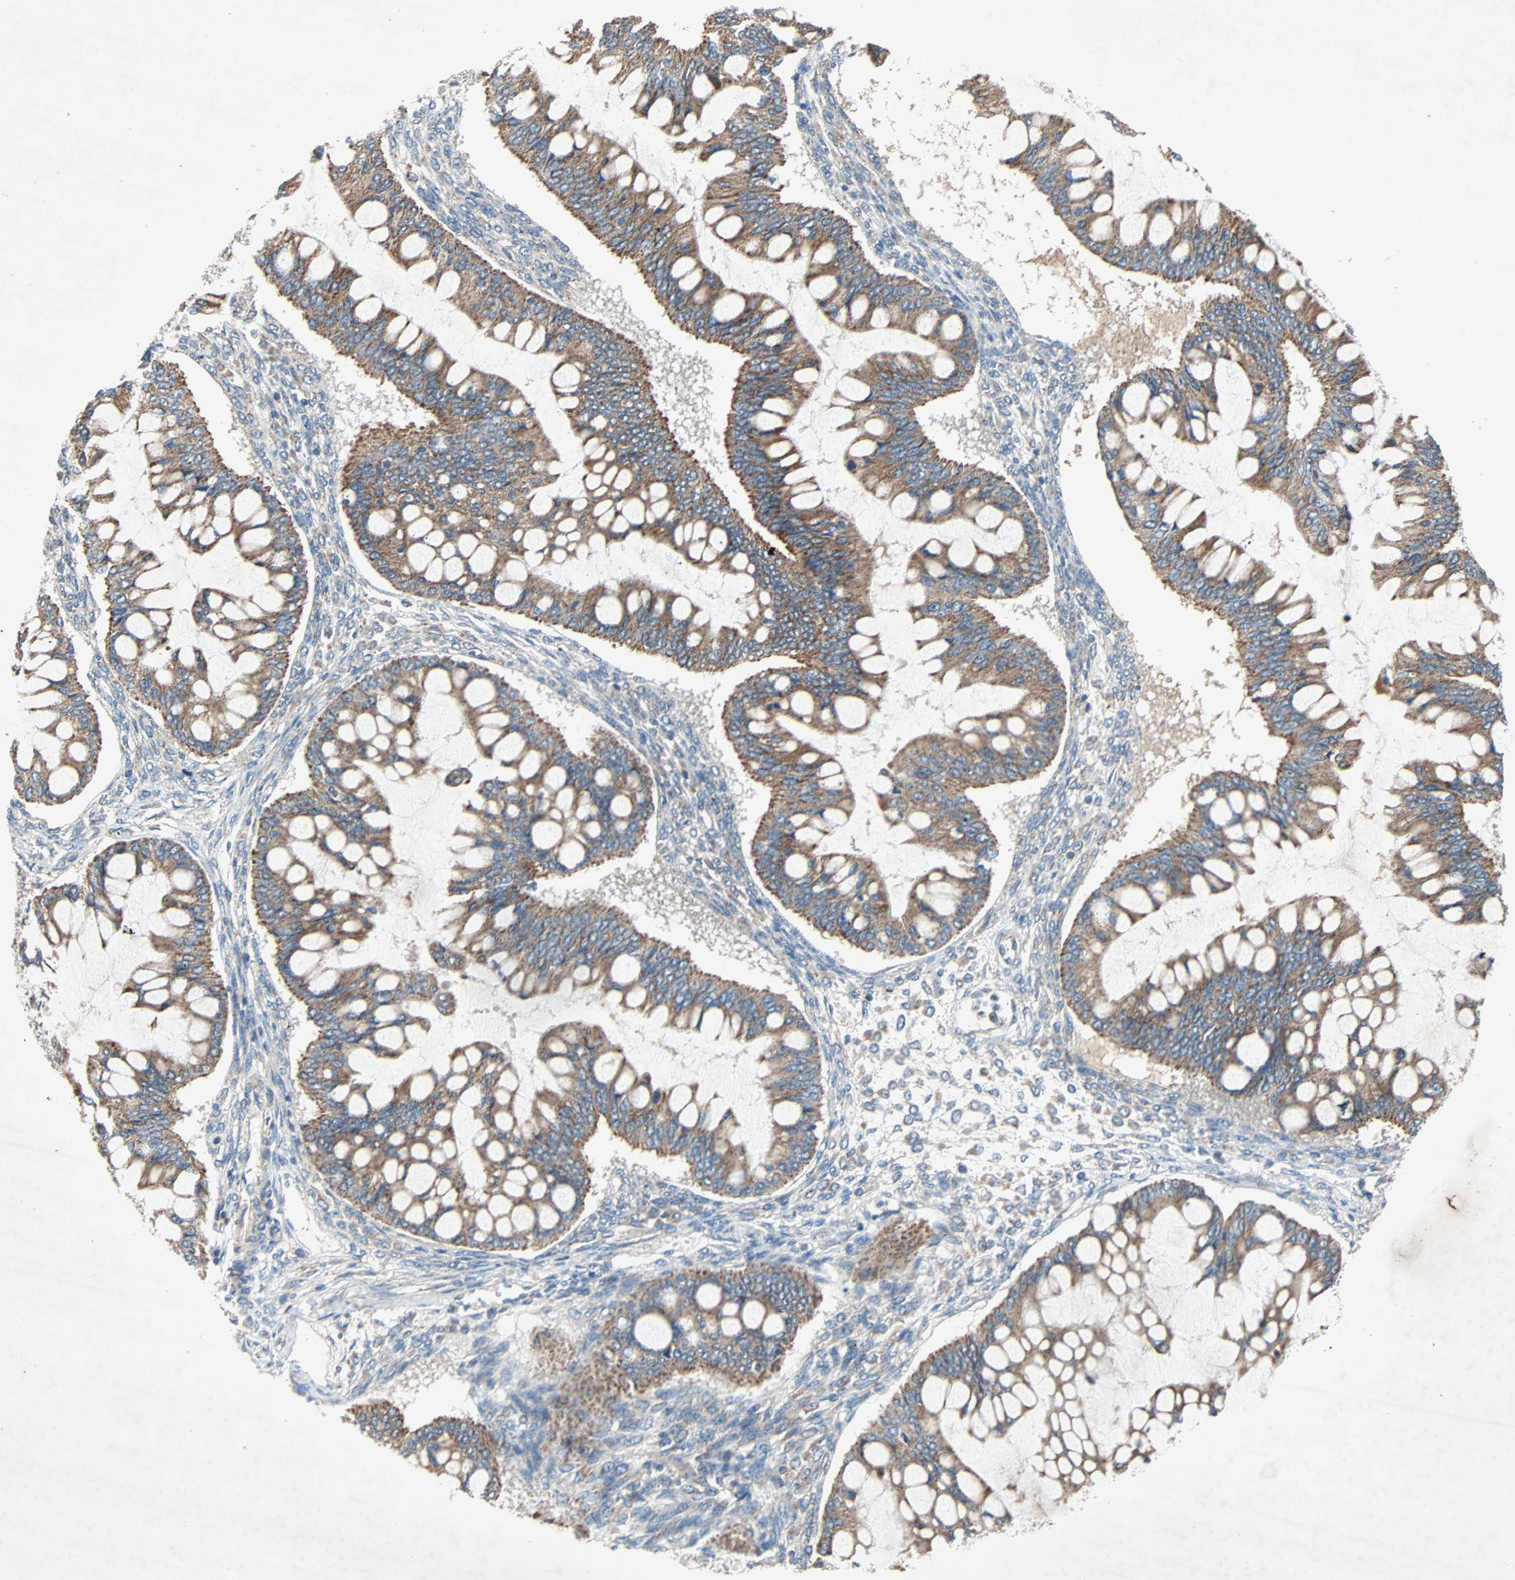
{"staining": {"intensity": "moderate", "quantity": ">75%", "location": "cytoplasmic/membranous"}, "tissue": "ovarian cancer", "cell_type": "Tumor cells", "image_type": "cancer", "snomed": [{"axis": "morphology", "description": "Cystadenocarcinoma, mucinous, NOS"}, {"axis": "topography", "description": "Ovary"}], "caption": "Immunohistochemistry (IHC) image of mucinous cystadenocarcinoma (ovarian) stained for a protein (brown), which displays medium levels of moderate cytoplasmic/membranous positivity in about >75% of tumor cells.", "gene": "XYLT1", "patient": {"sex": "female", "age": 73}}